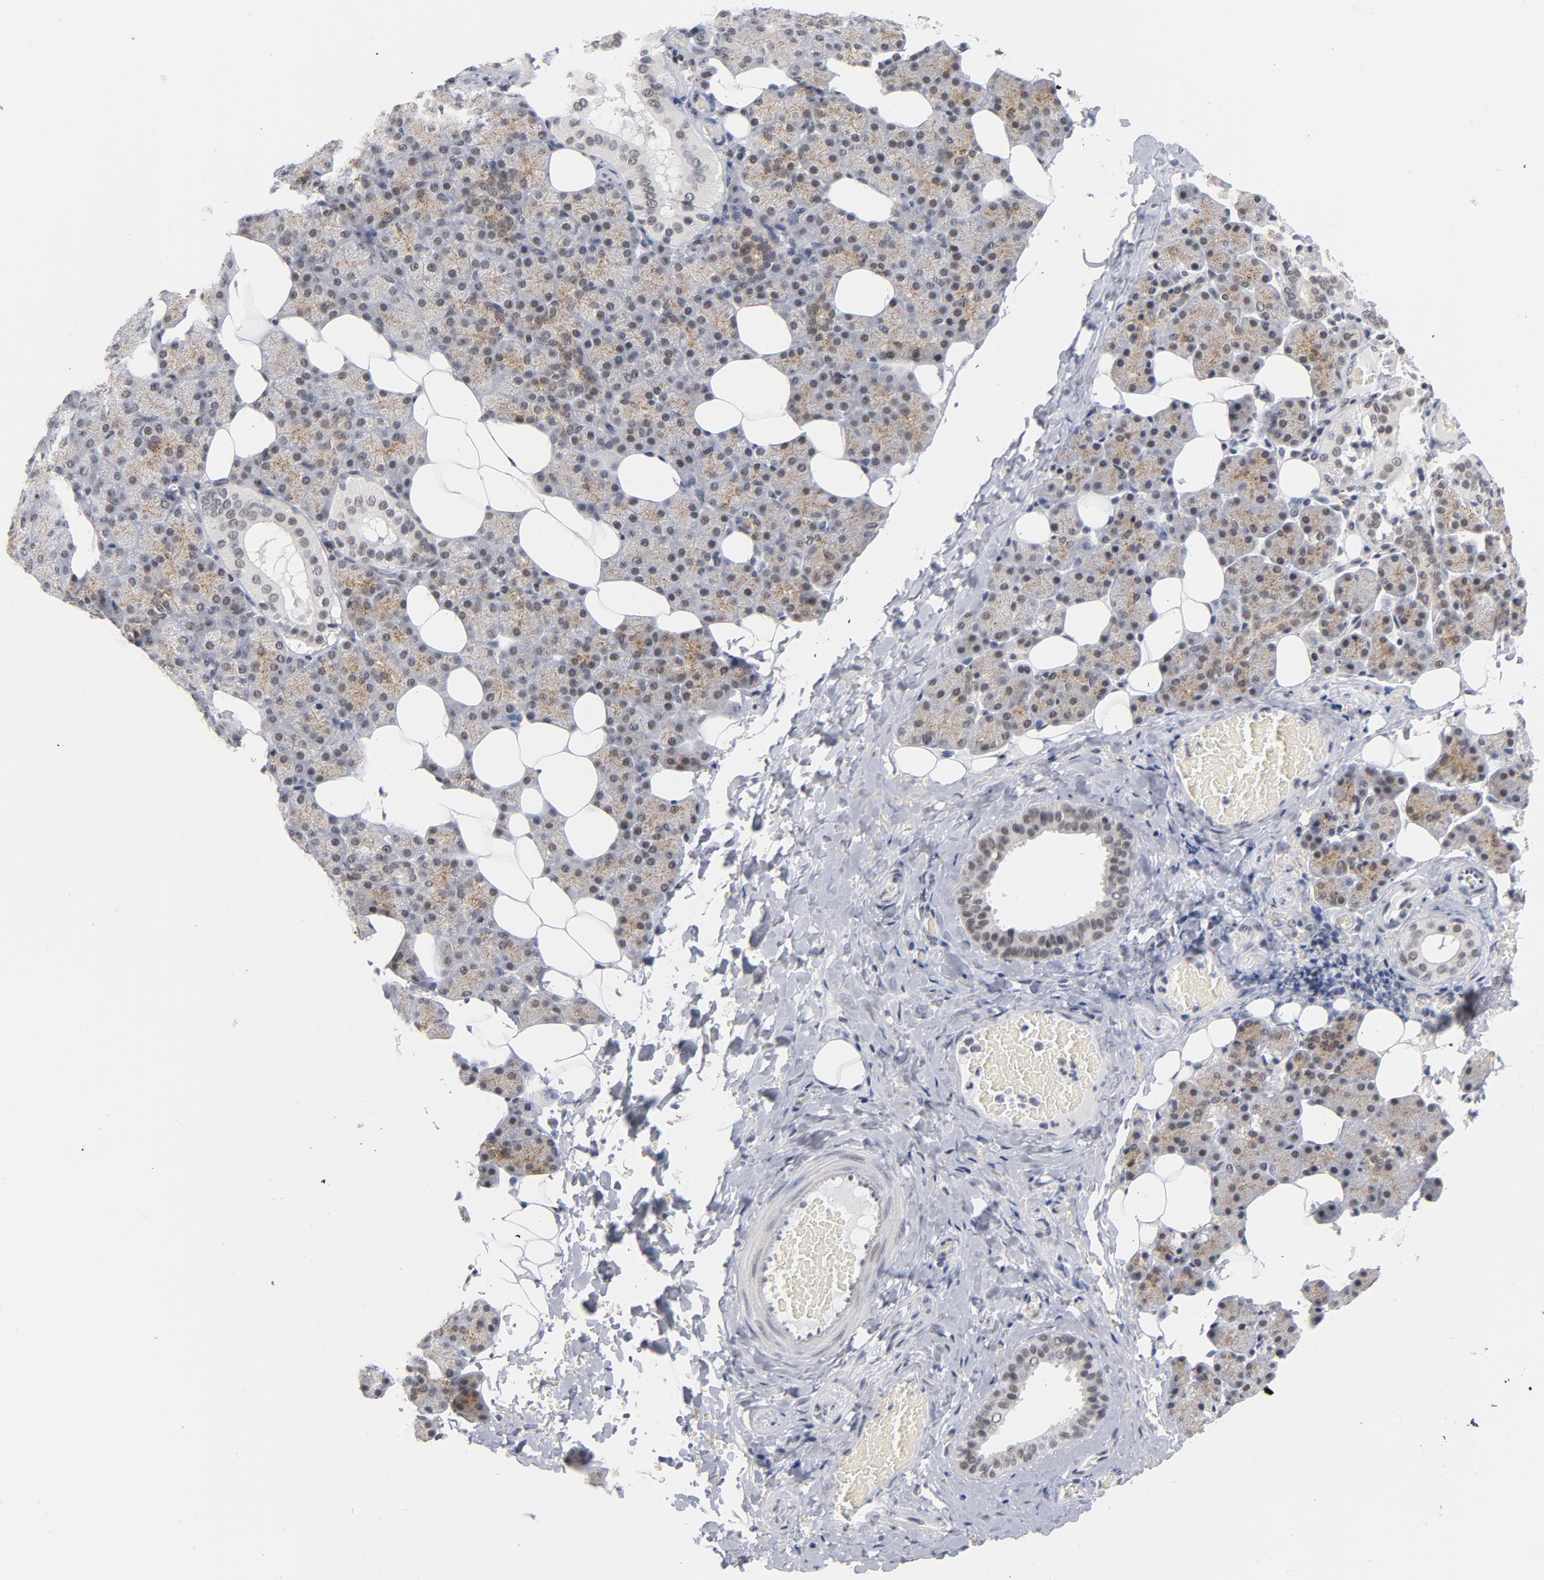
{"staining": {"intensity": "moderate", "quantity": "25%-75%", "location": "cytoplasmic/membranous,nuclear"}, "tissue": "salivary gland", "cell_type": "Glandular cells", "image_type": "normal", "snomed": [{"axis": "morphology", "description": "Normal tissue, NOS"}, {"axis": "topography", "description": "Lymph node"}, {"axis": "topography", "description": "Salivary gland"}], "caption": "IHC image of benign salivary gland: human salivary gland stained using immunohistochemistry (IHC) shows medium levels of moderate protein expression localized specifically in the cytoplasmic/membranous,nuclear of glandular cells, appearing as a cytoplasmic/membranous,nuclear brown color.", "gene": "BAP1", "patient": {"sex": "male", "age": 8}}